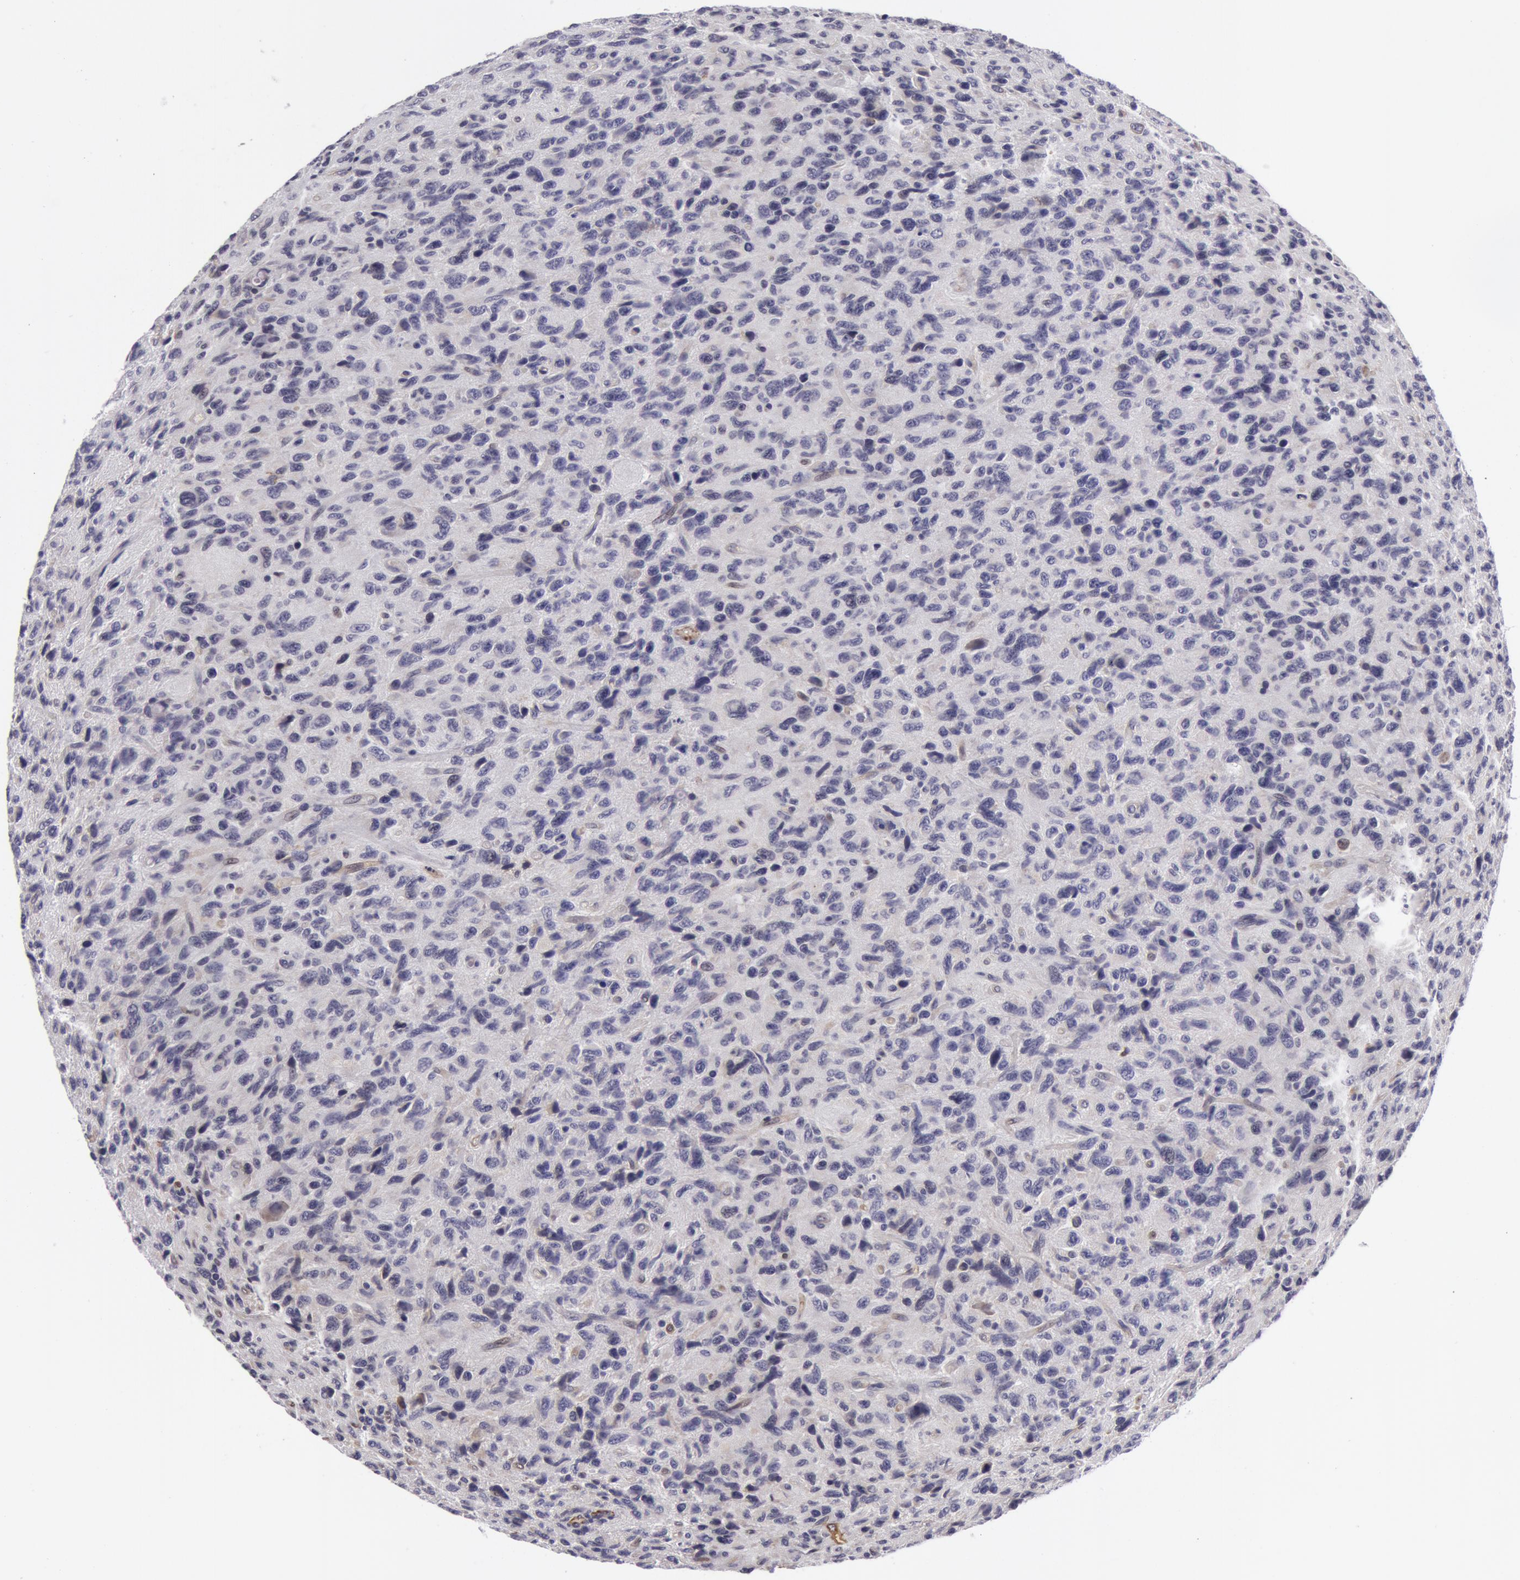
{"staining": {"intensity": "negative", "quantity": "none", "location": "none"}, "tissue": "glioma", "cell_type": "Tumor cells", "image_type": "cancer", "snomed": [{"axis": "morphology", "description": "Glioma, malignant, High grade"}, {"axis": "topography", "description": "Brain"}], "caption": "DAB (3,3'-diaminobenzidine) immunohistochemical staining of human glioma exhibits no significant staining in tumor cells.", "gene": "IL23A", "patient": {"sex": "female", "age": 60}}